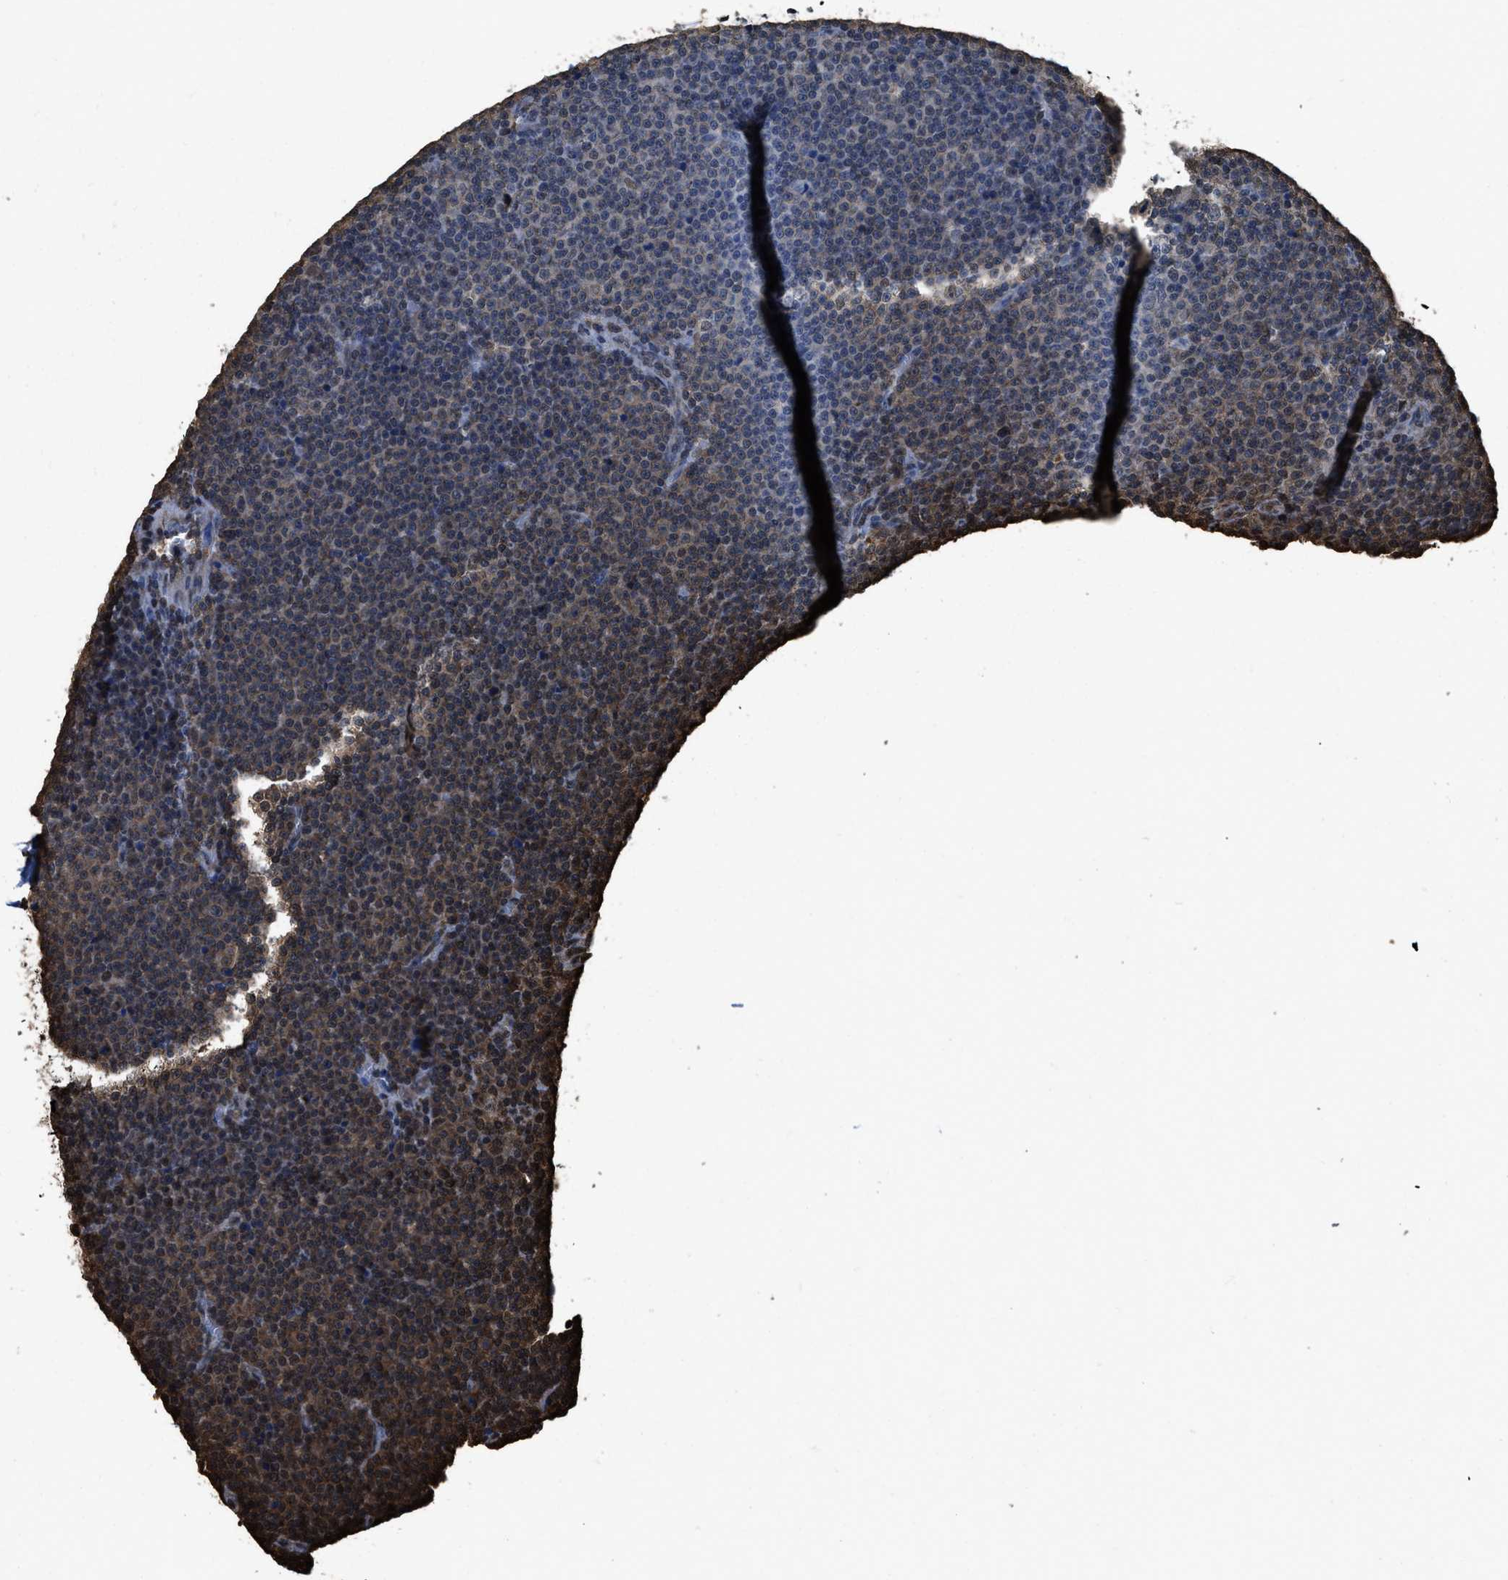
{"staining": {"intensity": "moderate", "quantity": "<25%", "location": "cytoplasmic/membranous"}, "tissue": "lymphoma", "cell_type": "Tumor cells", "image_type": "cancer", "snomed": [{"axis": "morphology", "description": "Malignant lymphoma, non-Hodgkin's type, Low grade"}, {"axis": "topography", "description": "Lymph node"}], "caption": "Brown immunohistochemical staining in human malignant lymphoma, non-Hodgkin's type (low-grade) shows moderate cytoplasmic/membranous positivity in about <25% of tumor cells. Using DAB (3,3'-diaminobenzidine) (brown) and hematoxylin (blue) stains, captured at high magnification using brightfield microscopy.", "gene": "FNTA", "patient": {"sex": "female", "age": 67}}